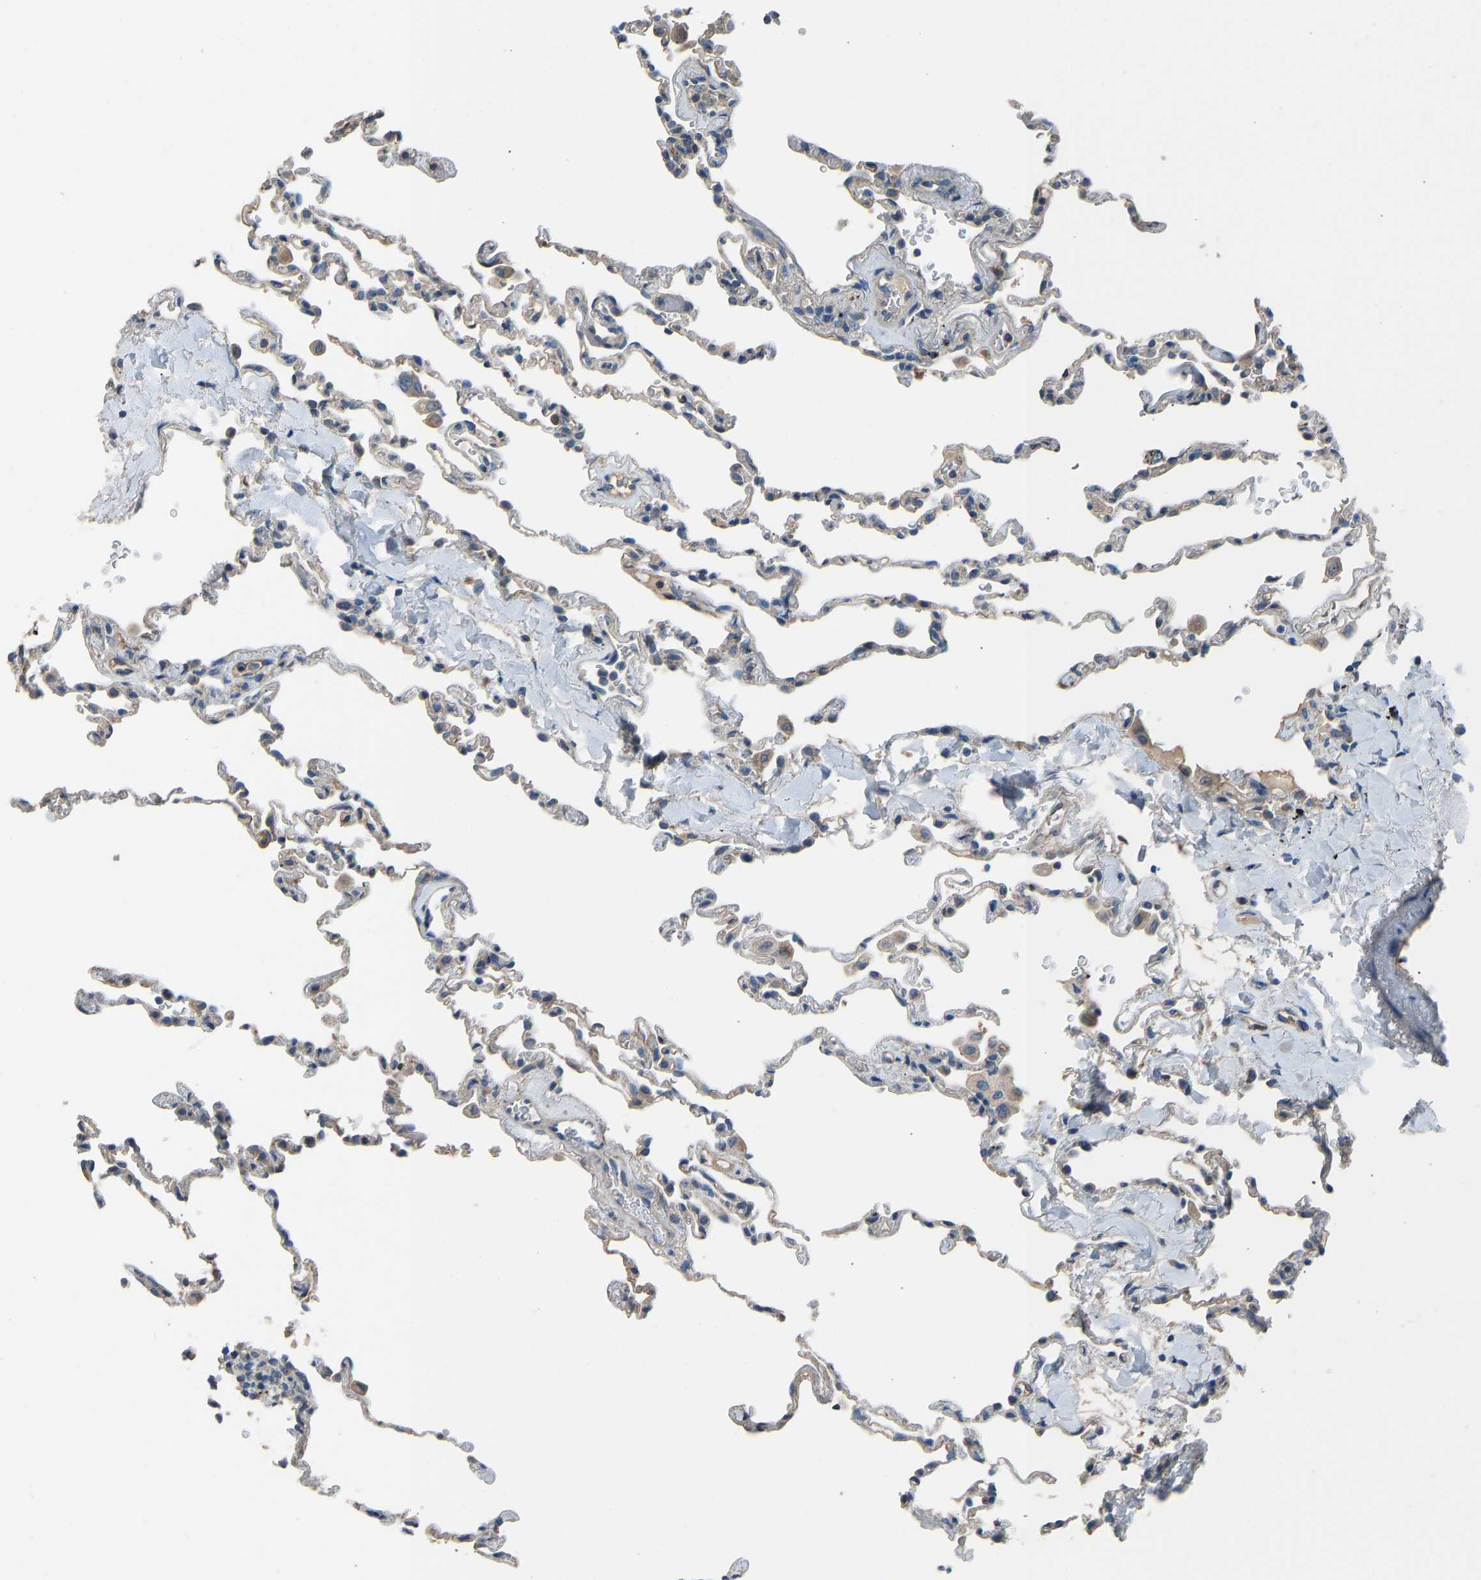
{"staining": {"intensity": "negative", "quantity": "none", "location": "none"}, "tissue": "lung", "cell_type": "Alveolar cells", "image_type": "normal", "snomed": [{"axis": "morphology", "description": "Normal tissue, NOS"}, {"axis": "topography", "description": "Lung"}], "caption": "Alveolar cells are negative for brown protein staining in normal lung. (DAB (3,3'-diaminobenzidine) IHC, high magnification).", "gene": "TGFBR3", "patient": {"sex": "male", "age": 59}}